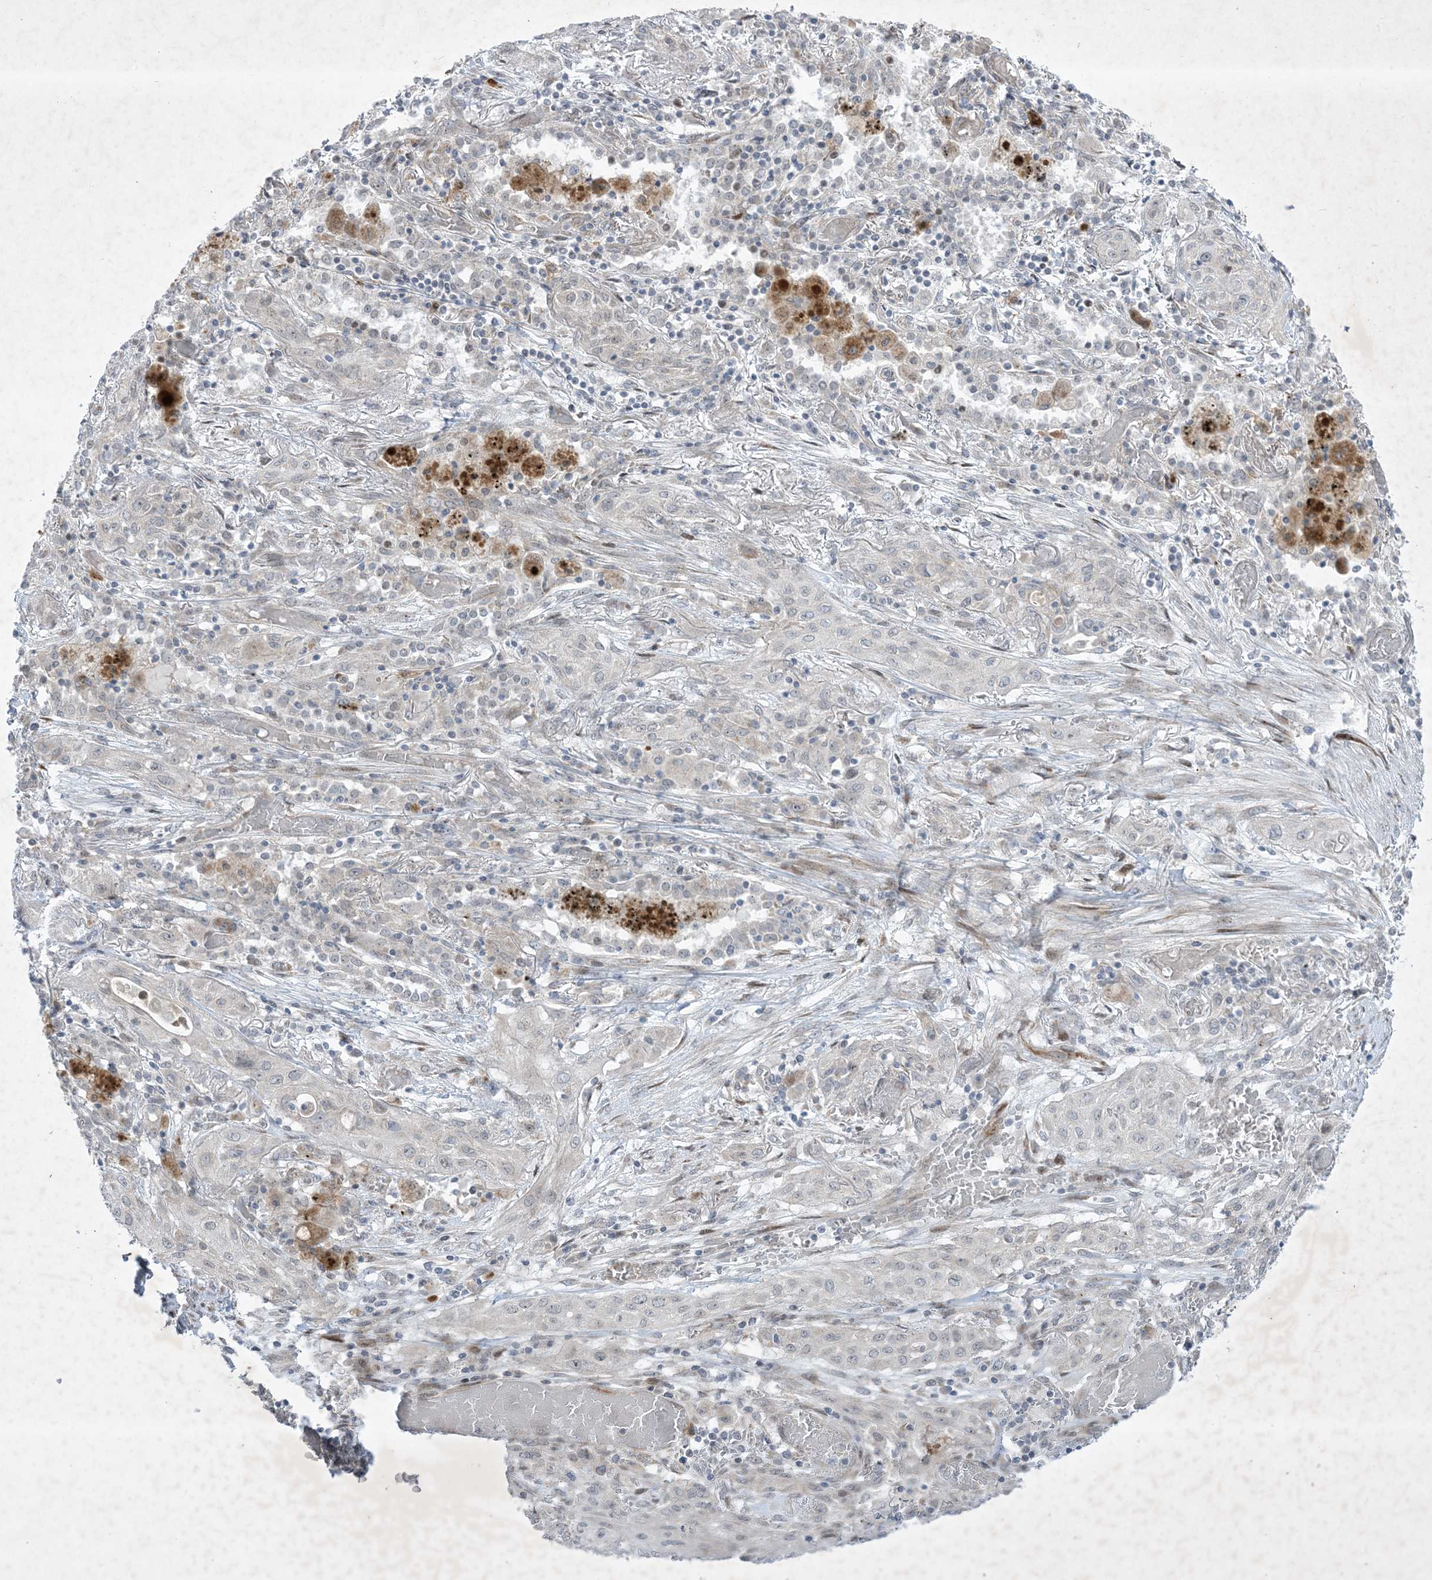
{"staining": {"intensity": "negative", "quantity": "none", "location": "none"}, "tissue": "lung cancer", "cell_type": "Tumor cells", "image_type": "cancer", "snomed": [{"axis": "morphology", "description": "Squamous cell carcinoma, NOS"}, {"axis": "topography", "description": "Lung"}], "caption": "DAB immunohistochemical staining of human lung squamous cell carcinoma exhibits no significant expression in tumor cells.", "gene": "SOGA3", "patient": {"sex": "female", "age": 47}}